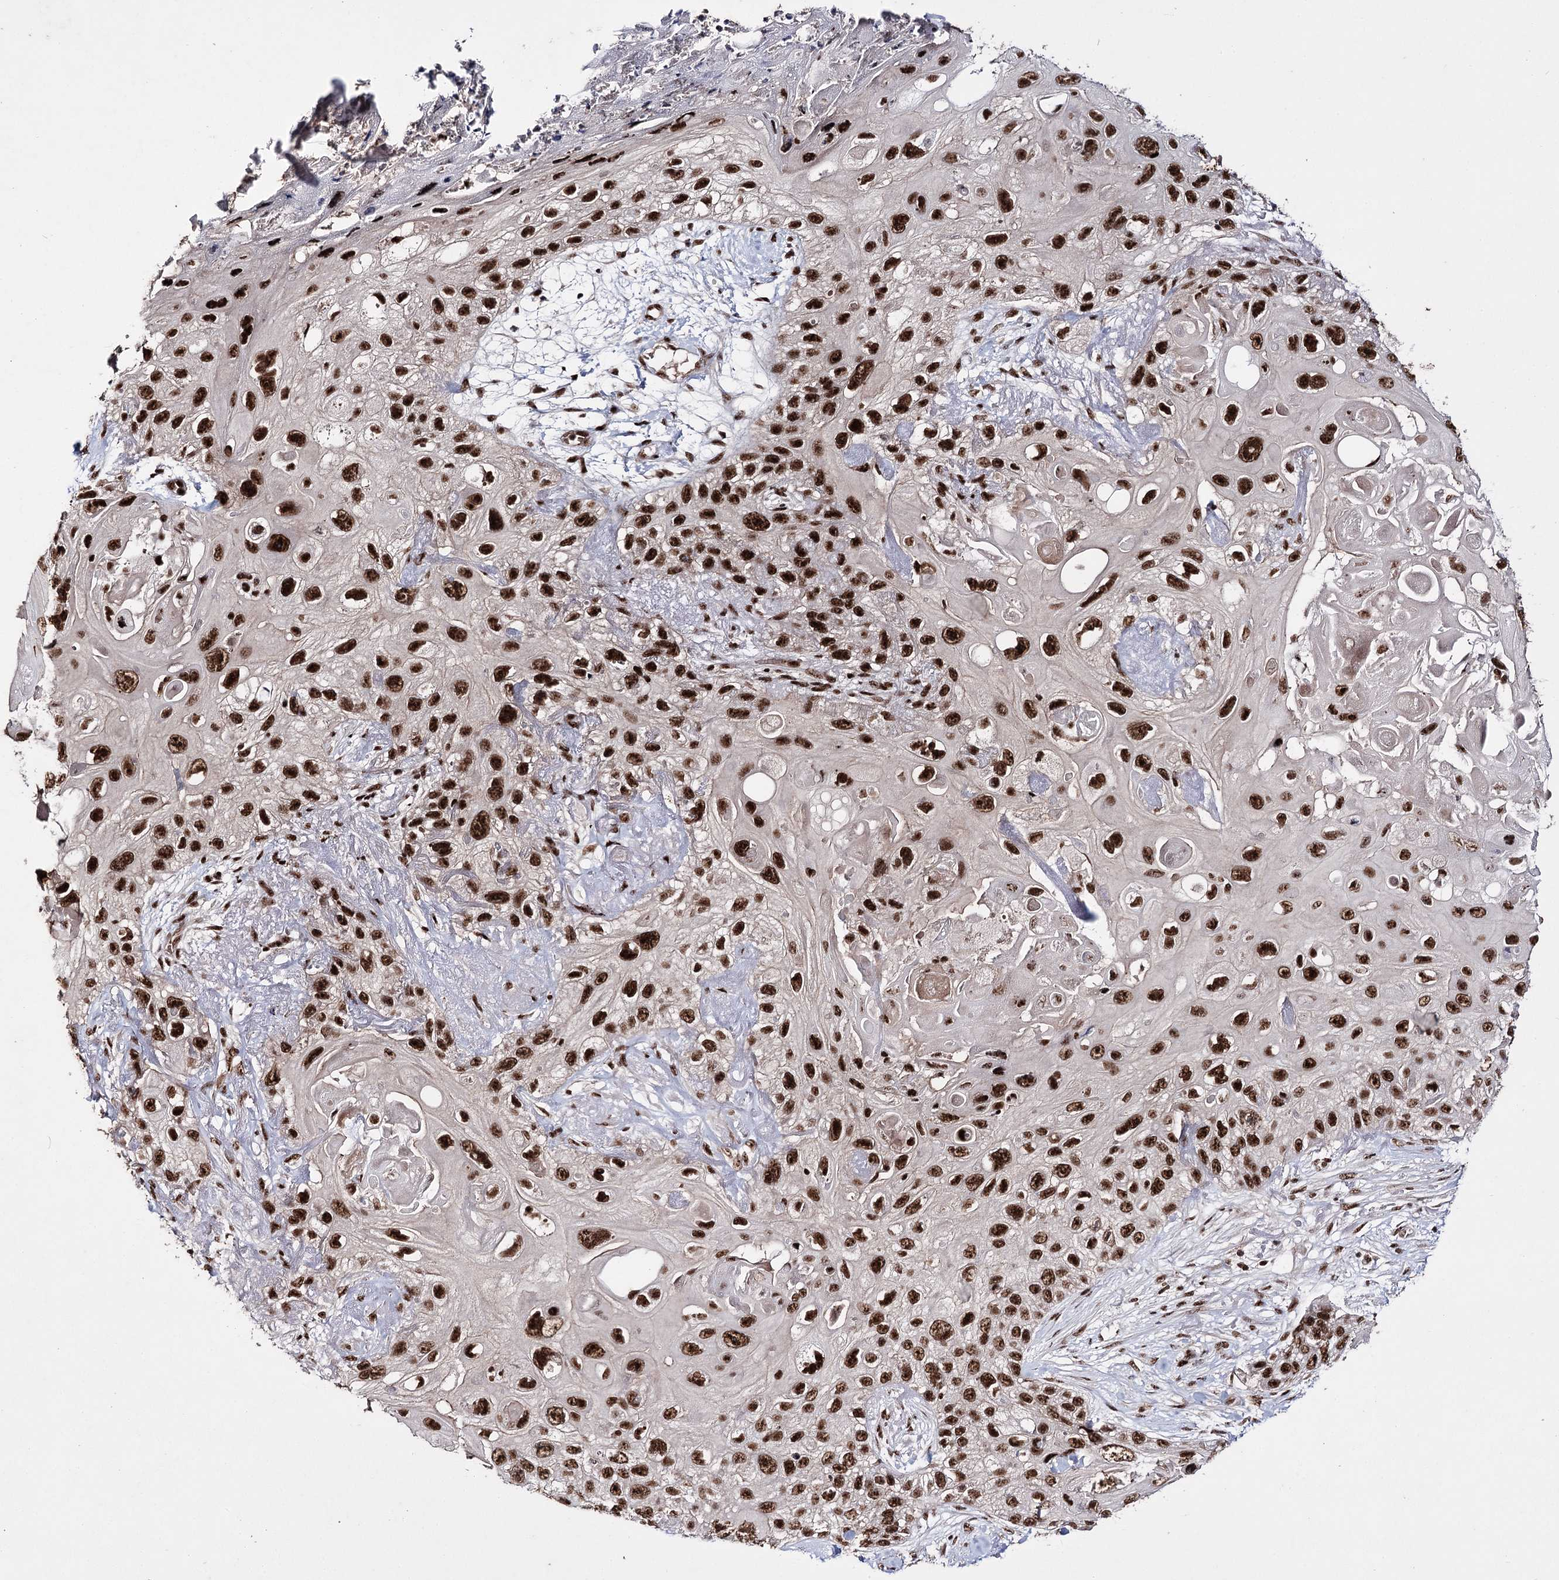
{"staining": {"intensity": "strong", "quantity": ">75%", "location": "nuclear"}, "tissue": "skin cancer", "cell_type": "Tumor cells", "image_type": "cancer", "snomed": [{"axis": "morphology", "description": "Normal tissue, NOS"}, {"axis": "morphology", "description": "Squamous cell carcinoma, NOS"}, {"axis": "topography", "description": "Skin"}], "caption": "Squamous cell carcinoma (skin) stained with DAB (3,3'-diaminobenzidine) immunohistochemistry displays high levels of strong nuclear expression in about >75% of tumor cells.", "gene": "PRPF40A", "patient": {"sex": "male", "age": 72}}